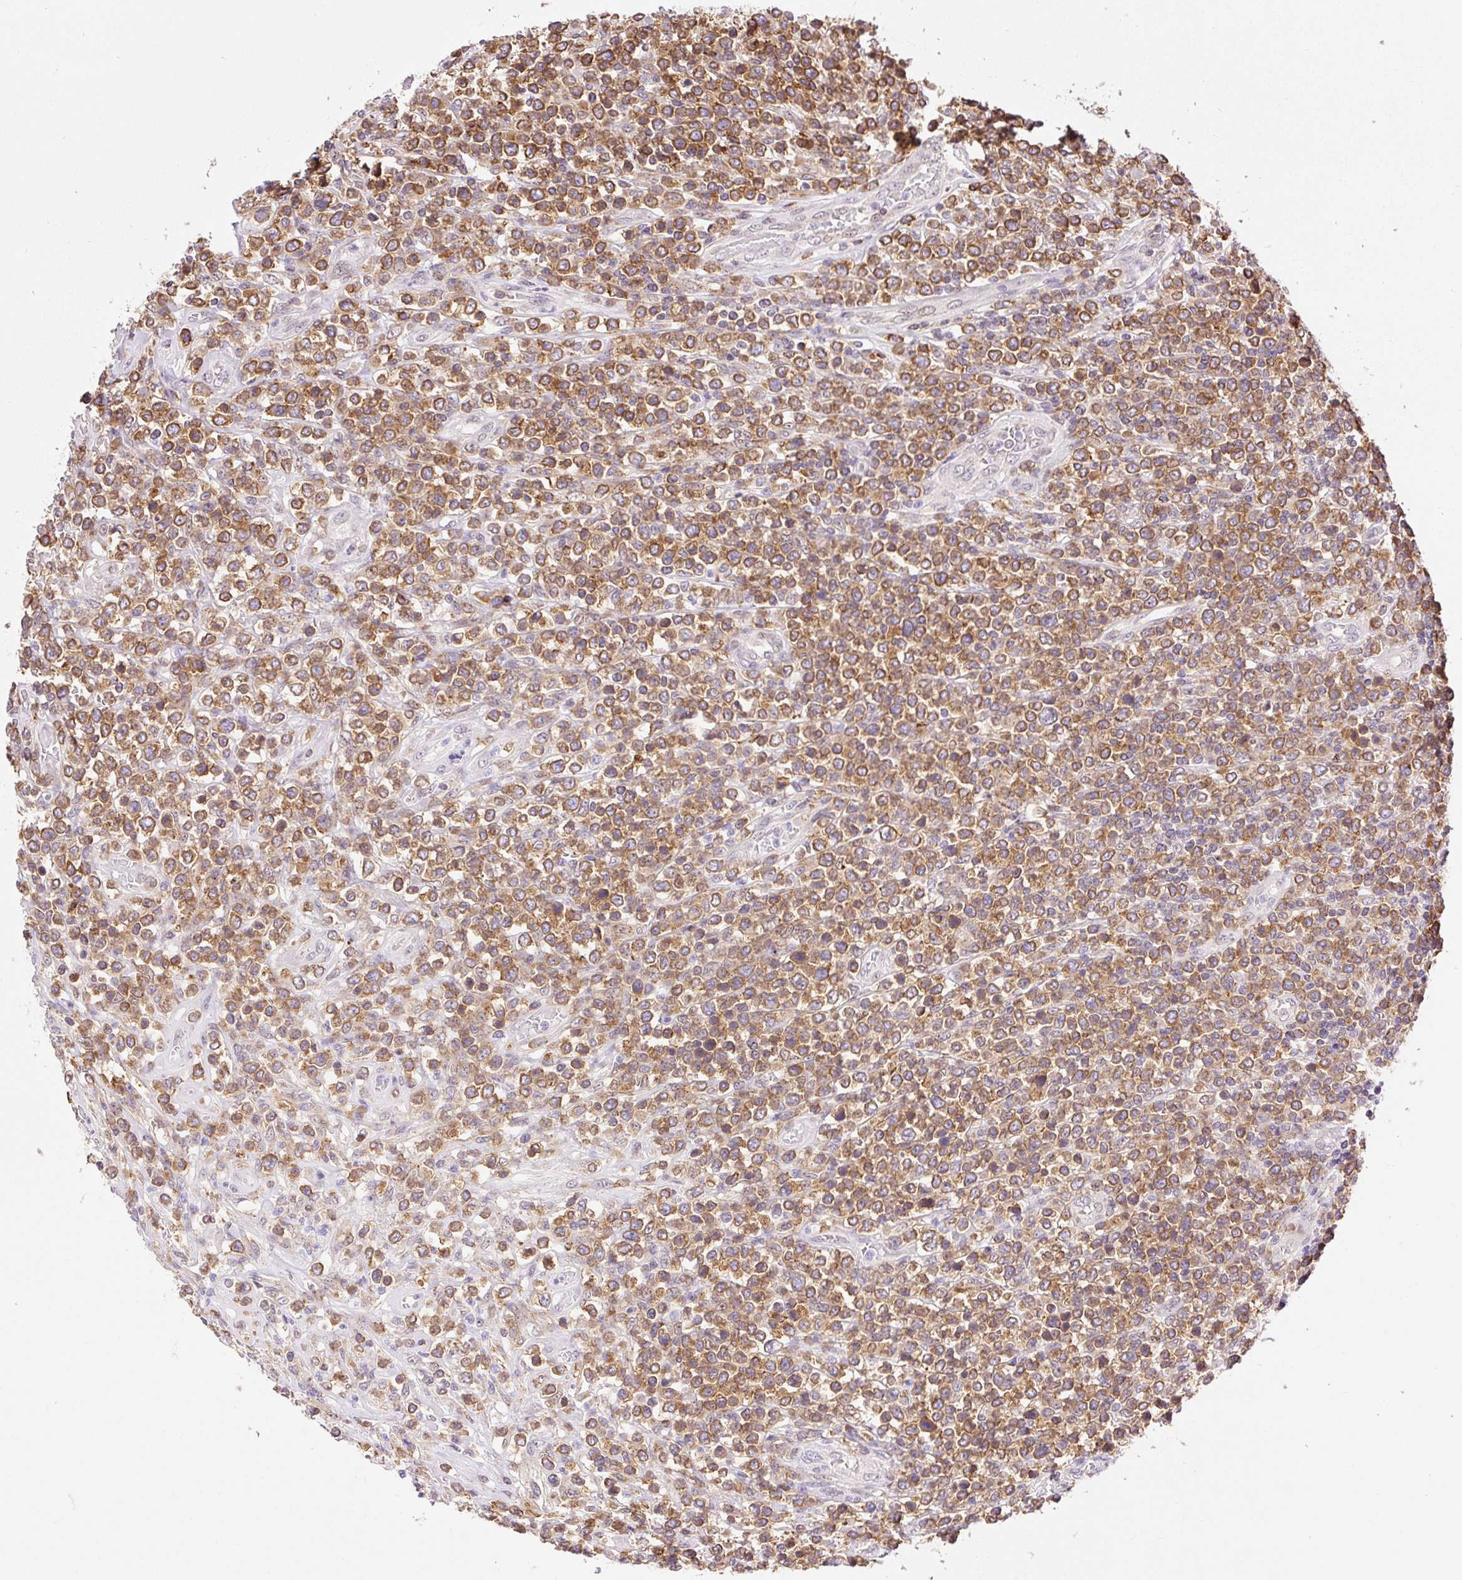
{"staining": {"intensity": "moderate", "quantity": ">75%", "location": "cytoplasmic/membranous"}, "tissue": "lymphoma", "cell_type": "Tumor cells", "image_type": "cancer", "snomed": [{"axis": "morphology", "description": "Malignant lymphoma, non-Hodgkin's type, High grade"}, {"axis": "topography", "description": "Soft tissue"}], "caption": "Moderate cytoplasmic/membranous protein positivity is identified in about >75% of tumor cells in high-grade malignant lymphoma, non-Hodgkin's type. (DAB (3,3'-diaminobenzidine) IHC, brown staining for protein, blue staining for nuclei).", "gene": "CARD11", "patient": {"sex": "female", "age": 56}}